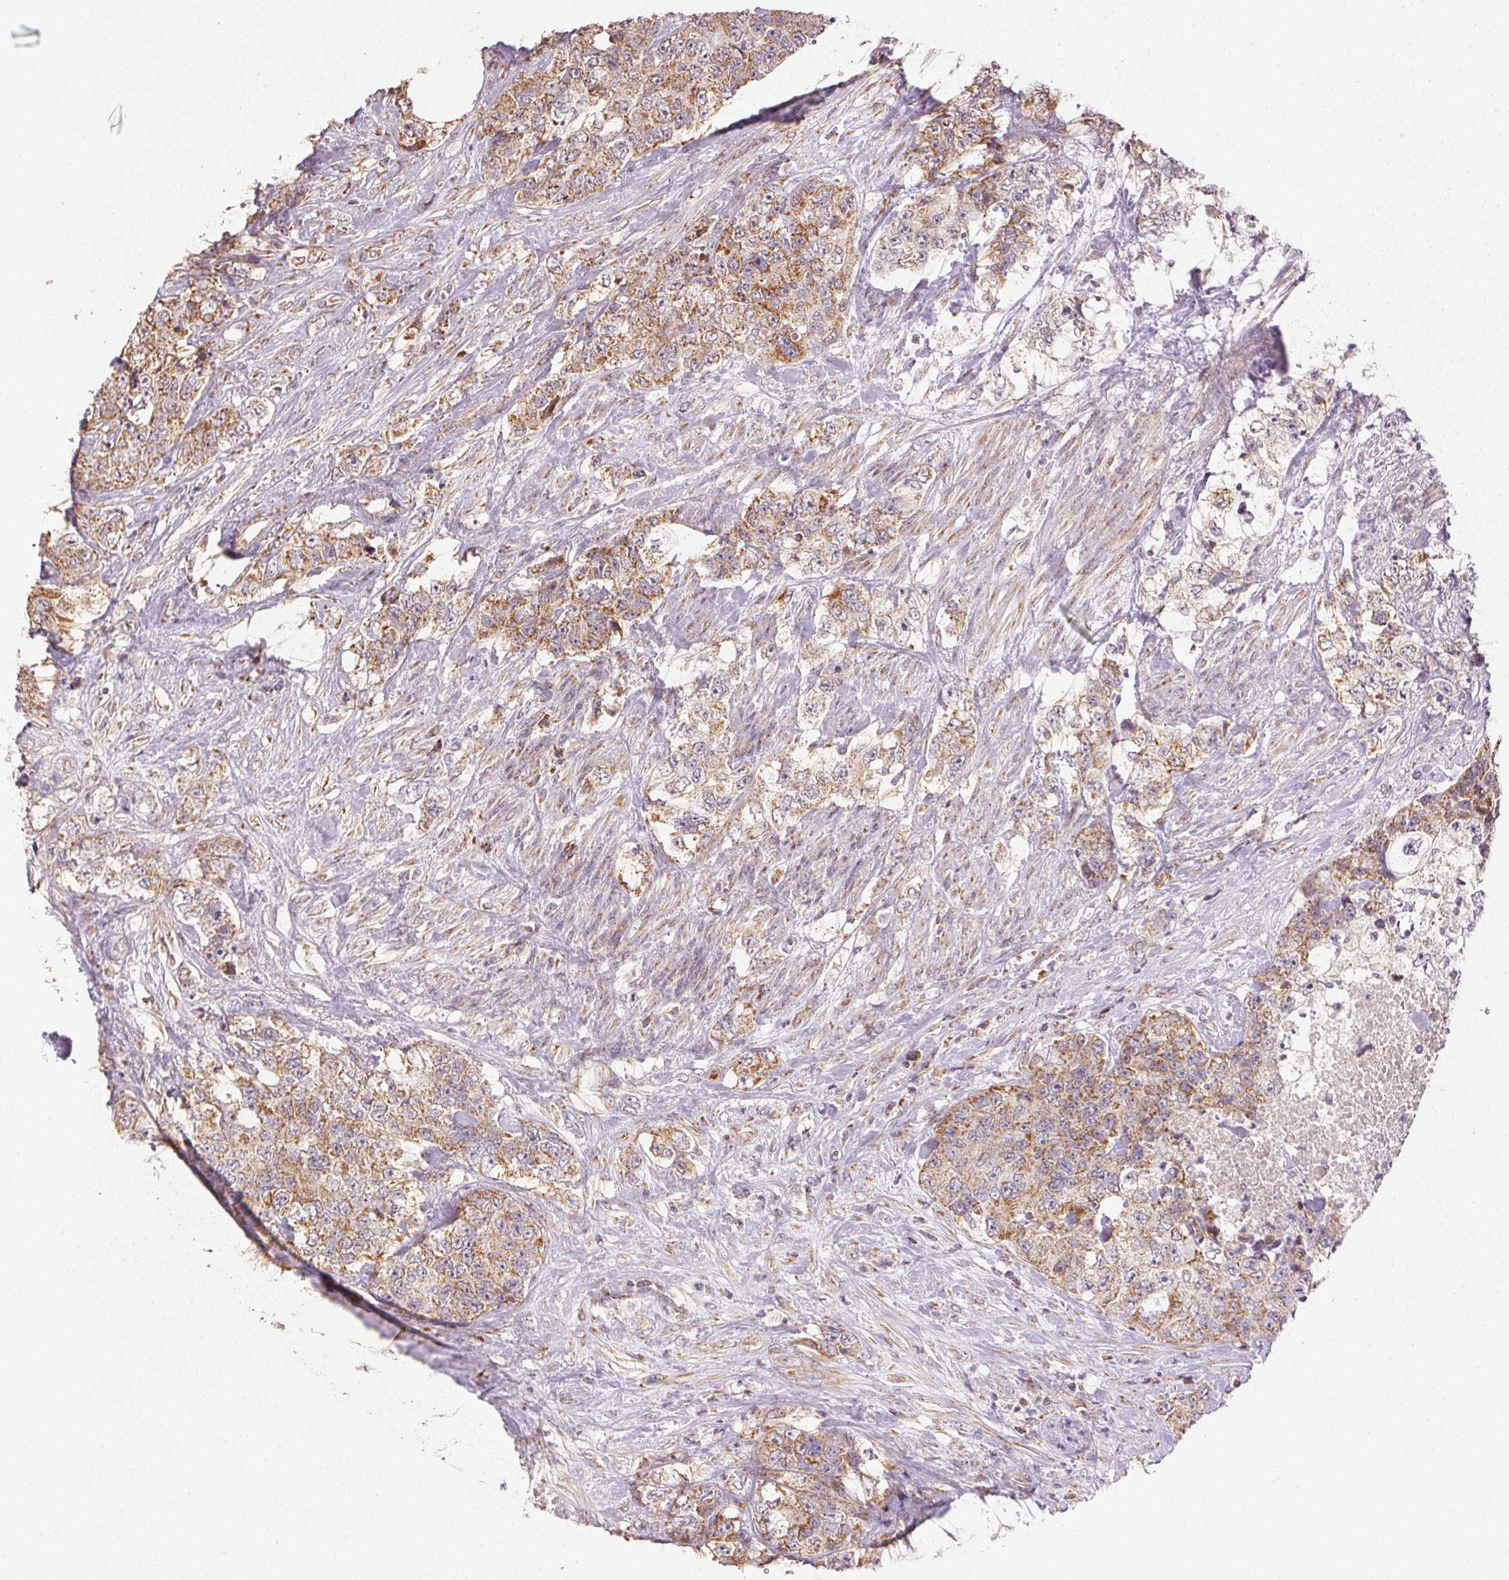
{"staining": {"intensity": "moderate", "quantity": ">75%", "location": "cytoplasmic/membranous"}, "tissue": "urothelial cancer", "cell_type": "Tumor cells", "image_type": "cancer", "snomed": [{"axis": "morphology", "description": "Urothelial carcinoma, High grade"}, {"axis": "topography", "description": "Urinary bladder"}], "caption": "A micrograph of human urothelial cancer stained for a protein demonstrates moderate cytoplasmic/membranous brown staining in tumor cells.", "gene": "CLASP1", "patient": {"sex": "female", "age": 78}}